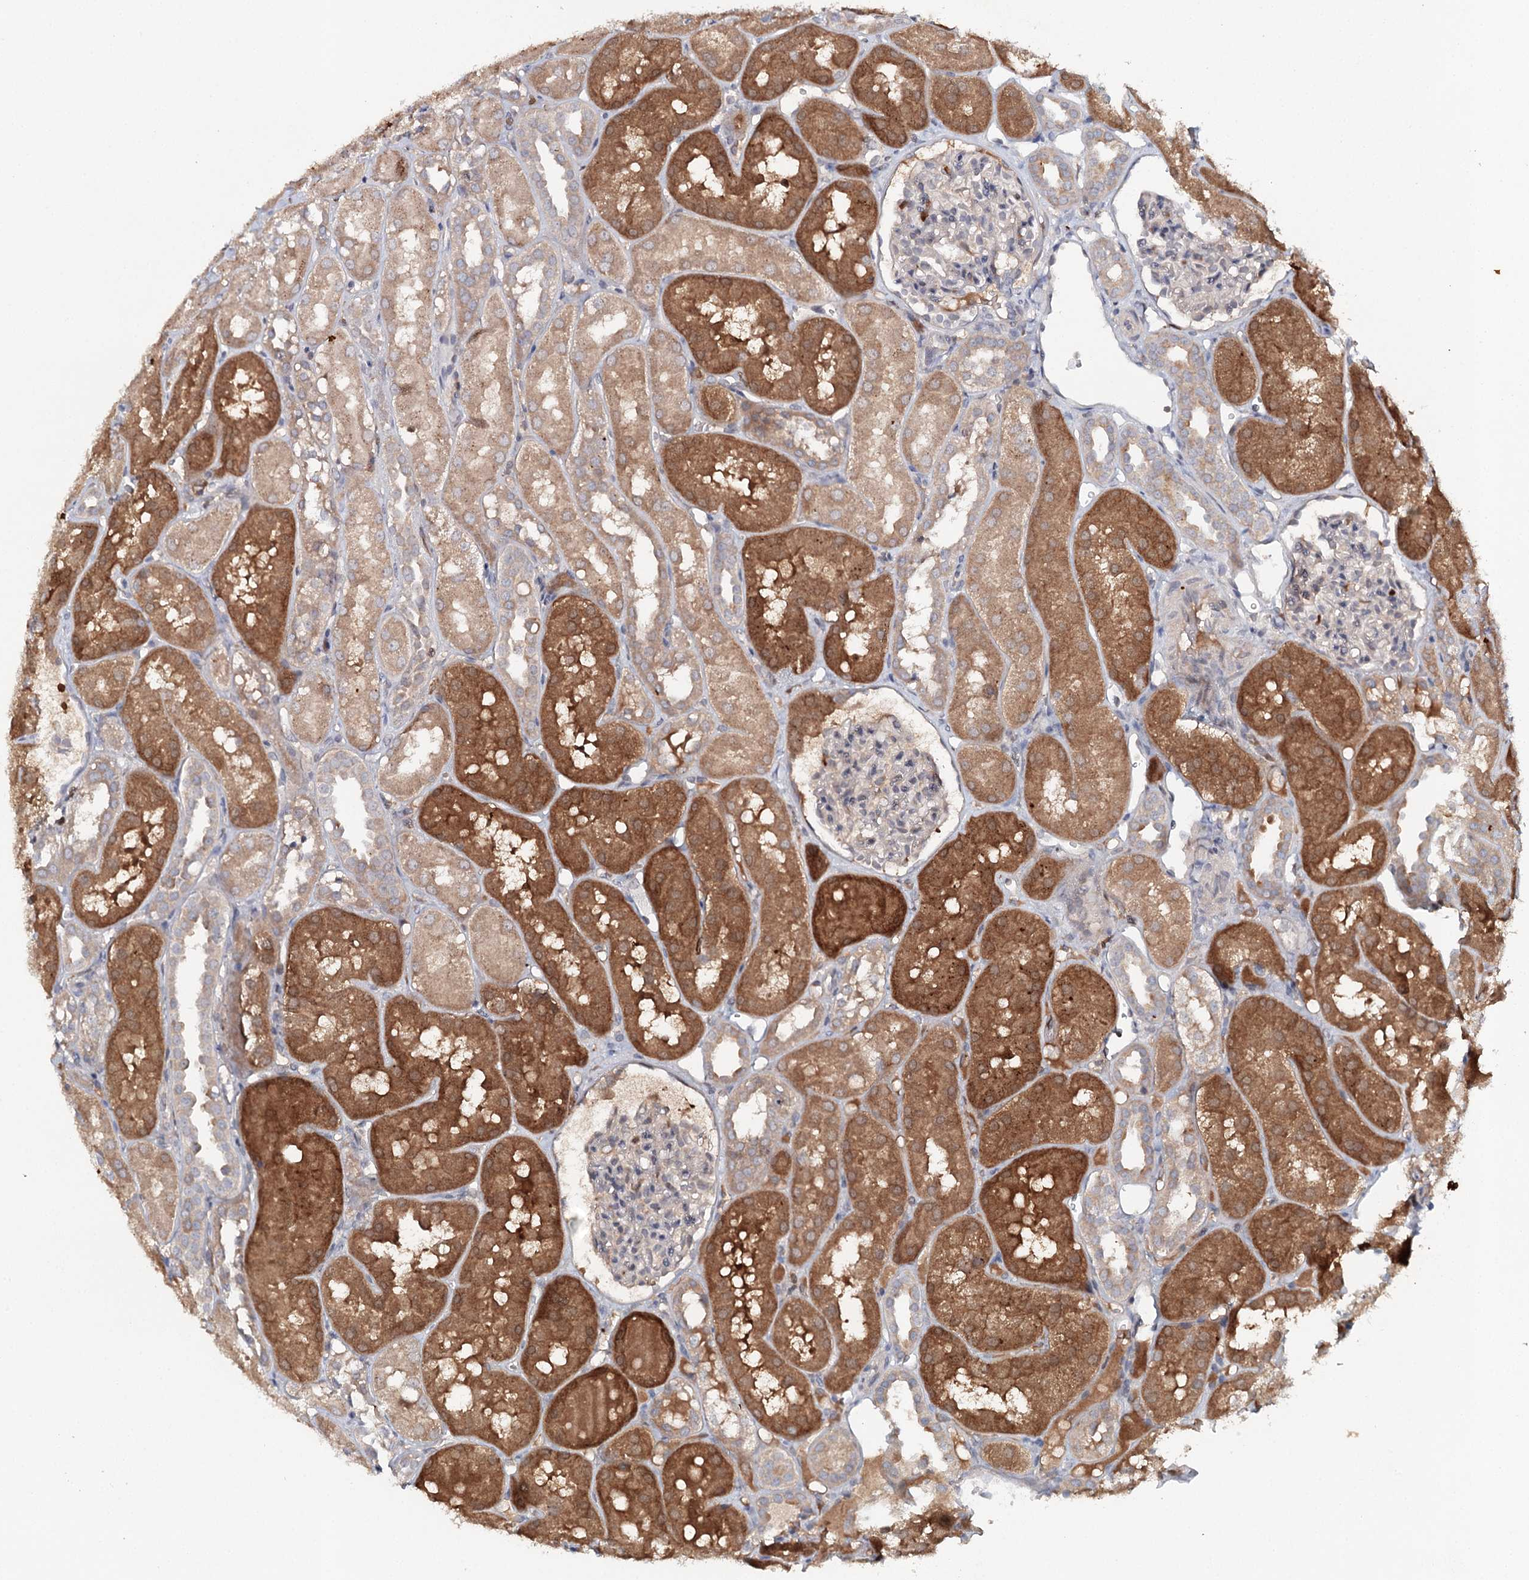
{"staining": {"intensity": "negative", "quantity": "none", "location": "none"}, "tissue": "kidney", "cell_type": "Cells in glomeruli", "image_type": "normal", "snomed": [{"axis": "morphology", "description": "Normal tissue, NOS"}, {"axis": "topography", "description": "Kidney"}, {"axis": "topography", "description": "Urinary bladder"}], "caption": "IHC of normal kidney displays no expression in cells in glomeruli.", "gene": "SLC41A2", "patient": {"sex": "male", "age": 16}}